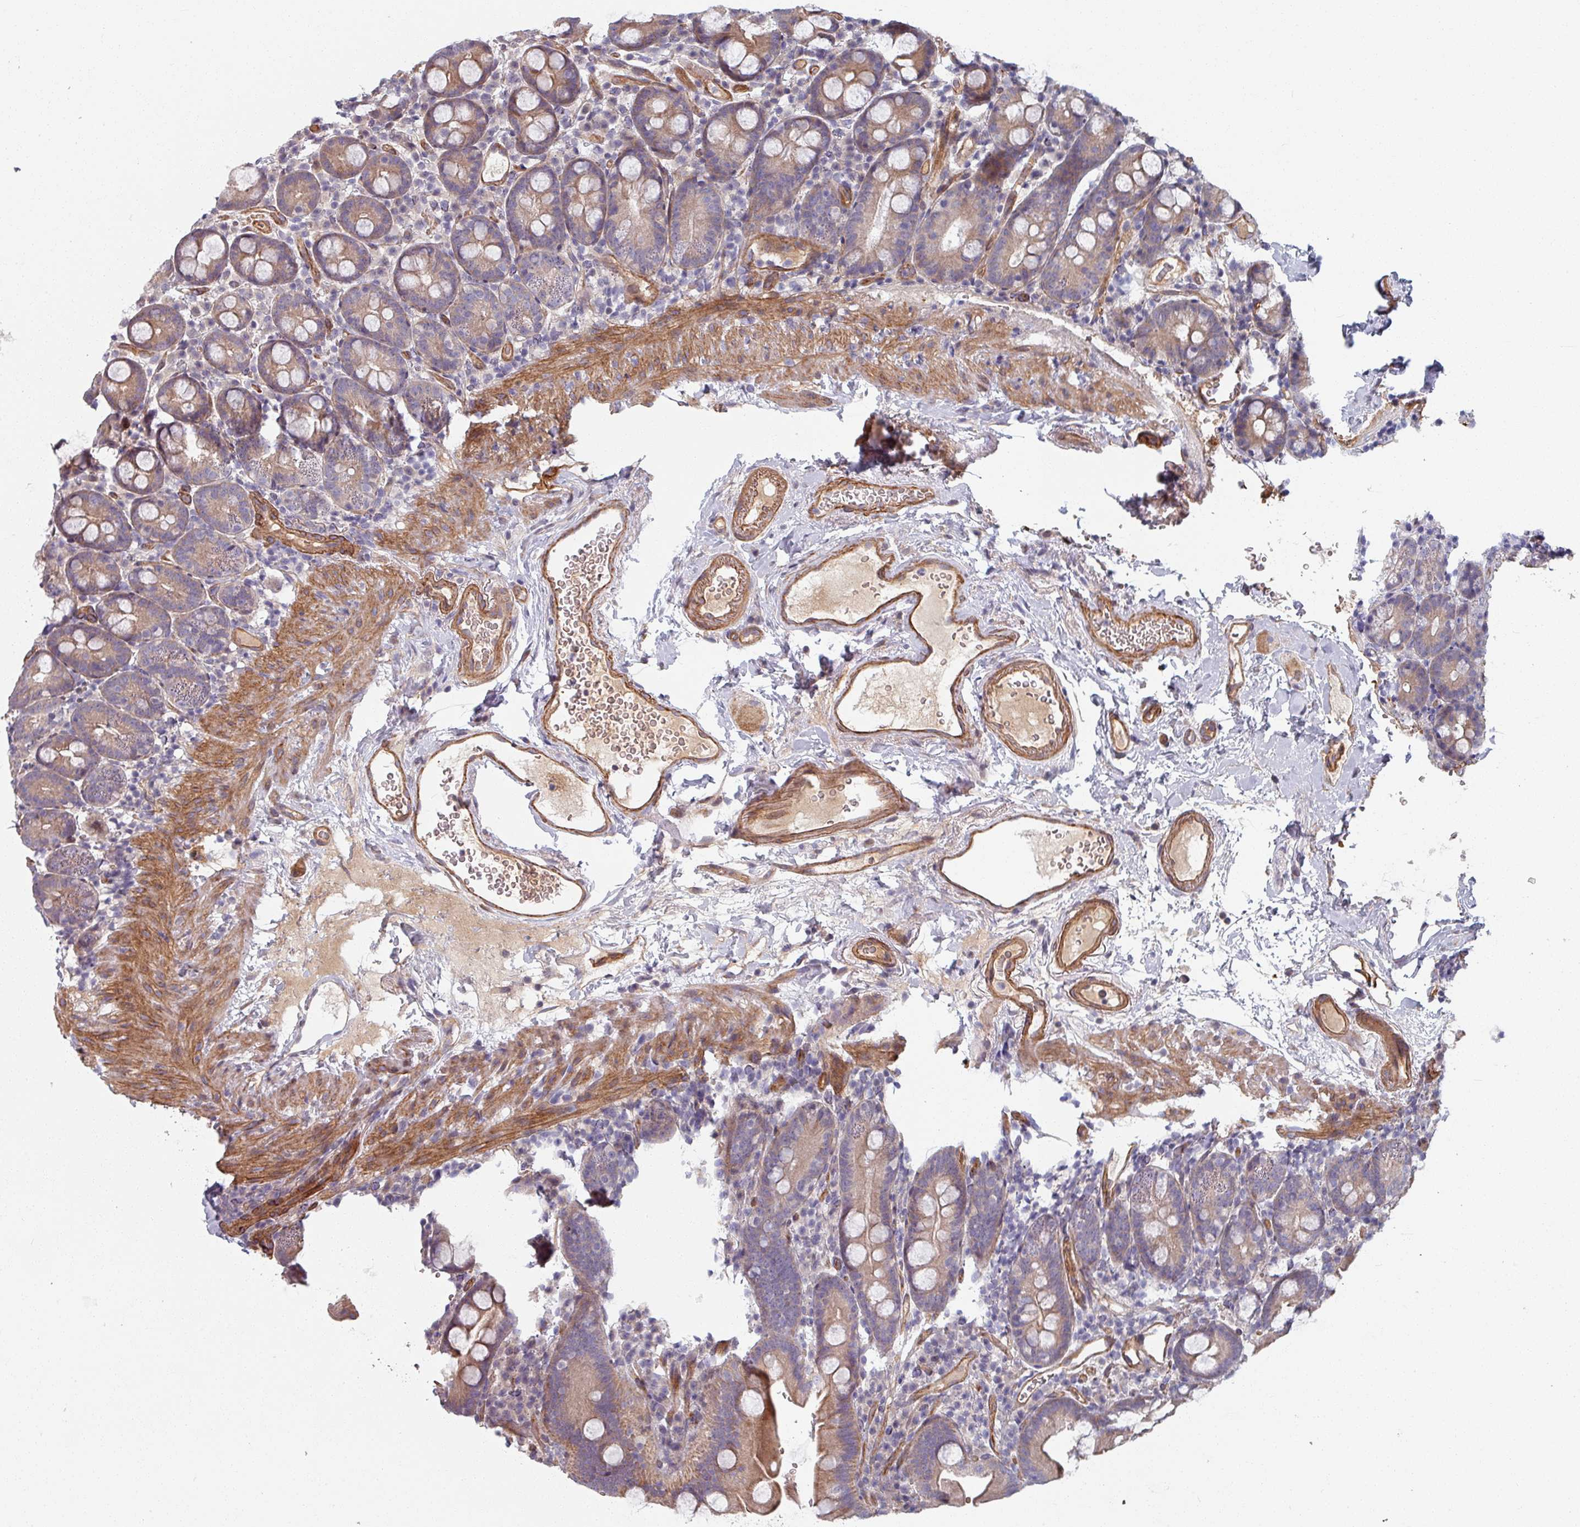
{"staining": {"intensity": "moderate", "quantity": "25%-75%", "location": "cytoplasmic/membranous"}, "tissue": "small intestine", "cell_type": "Glandular cells", "image_type": "normal", "snomed": [{"axis": "morphology", "description": "Normal tissue, NOS"}, {"axis": "topography", "description": "Small intestine"}], "caption": "About 25%-75% of glandular cells in normal small intestine demonstrate moderate cytoplasmic/membranous protein positivity as visualized by brown immunohistochemical staining.", "gene": "C4BPB", "patient": {"sex": "female", "age": 68}}